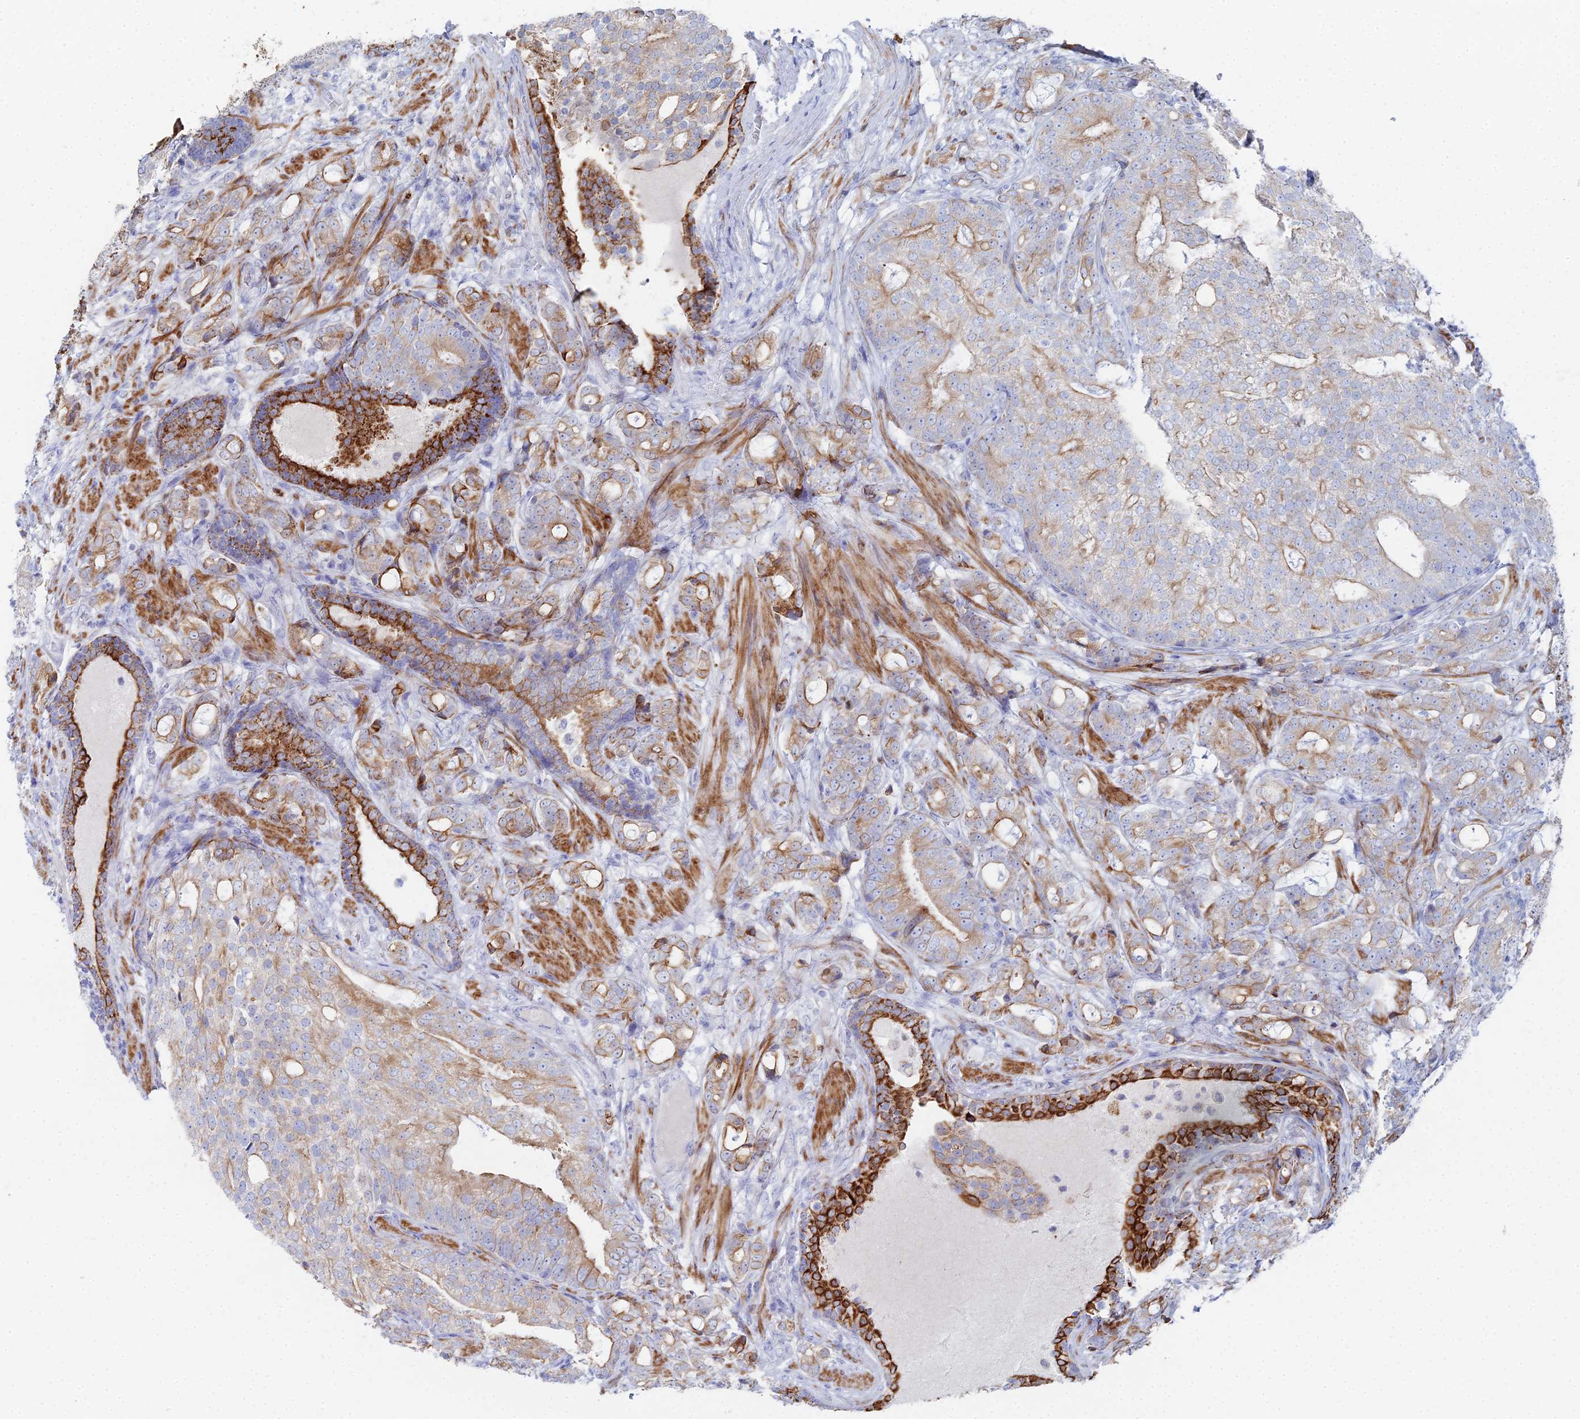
{"staining": {"intensity": "moderate", "quantity": "25%-75%", "location": "cytoplasmic/membranous"}, "tissue": "prostate cancer", "cell_type": "Tumor cells", "image_type": "cancer", "snomed": [{"axis": "morphology", "description": "Adenocarcinoma, High grade"}, {"axis": "topography", "description": "Prostate"}], "caption": "Prostate cancer was stained to show a protein in brown. There is medium levels of moderate cytoplasmic/membranous positivity in approximately 25%-75% of tumor cells. (Stains: DAB (3,3'-diaminobenzidine) in brown, nuclei in blue, Microscopy: brightfield microscopy at high magnification).", "gene": "DHX34", "patient": {"sex": "male", "age": 67}}